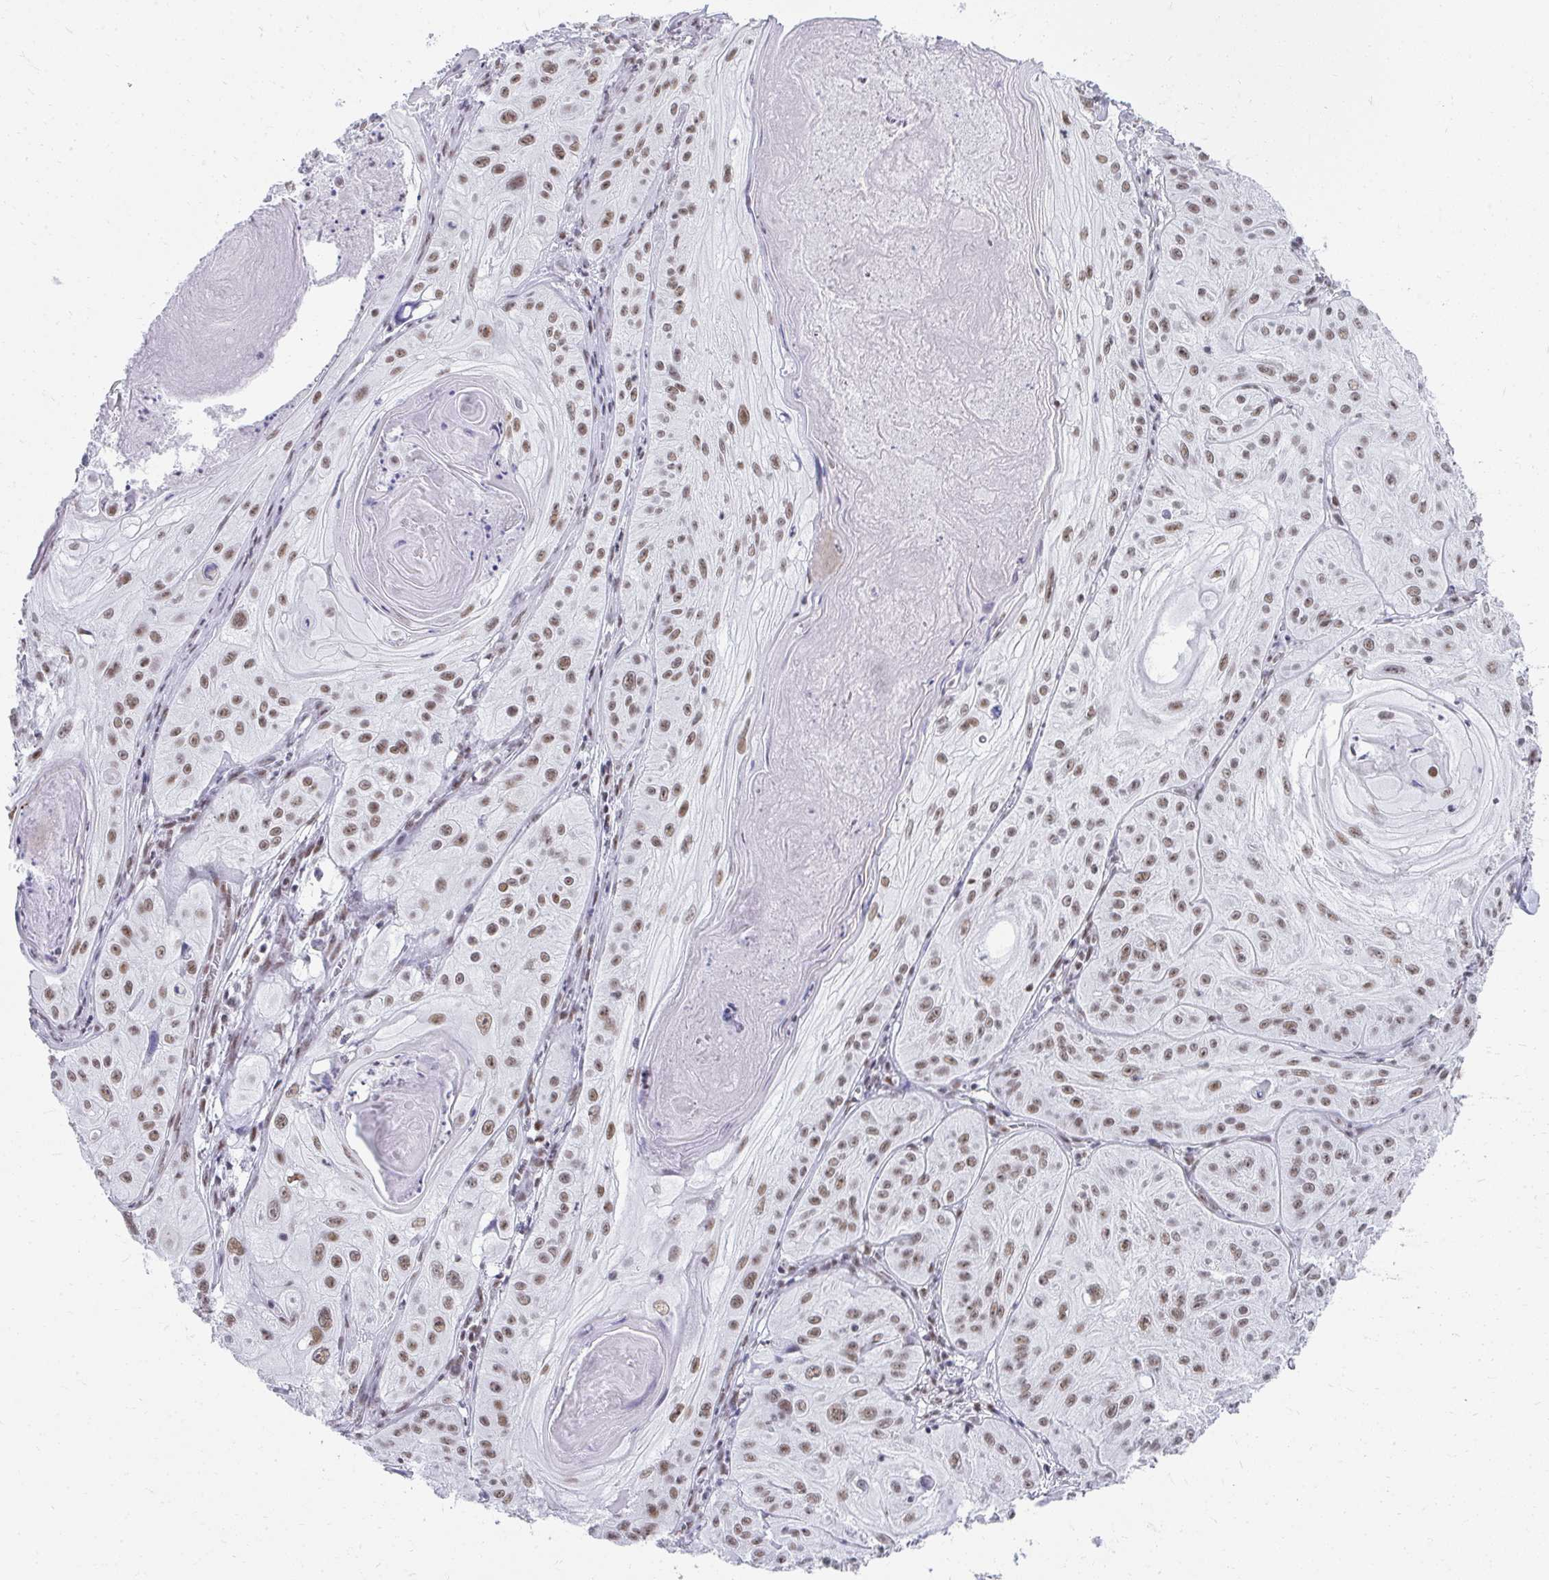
{"staining": {"intensity": "moderate", "quantity": ">75%", "location": "nuclear"}, "tissue": "skin cancer", "cell_type": "Tumor cells", "image_type": "cancer", "snomed": [{"axis": "morphology", "description": "Squamous cell carcinoma, NOS"}, {"axis": "topography", "description": "Skin"}], "caption": "Protein staining reveals moderate nuclear staining in approximately >75% of tumor cells in skin squamous cell carcinoma.", "gene": "CREBBP", "patient": {"sex": "male", "age": 85}}